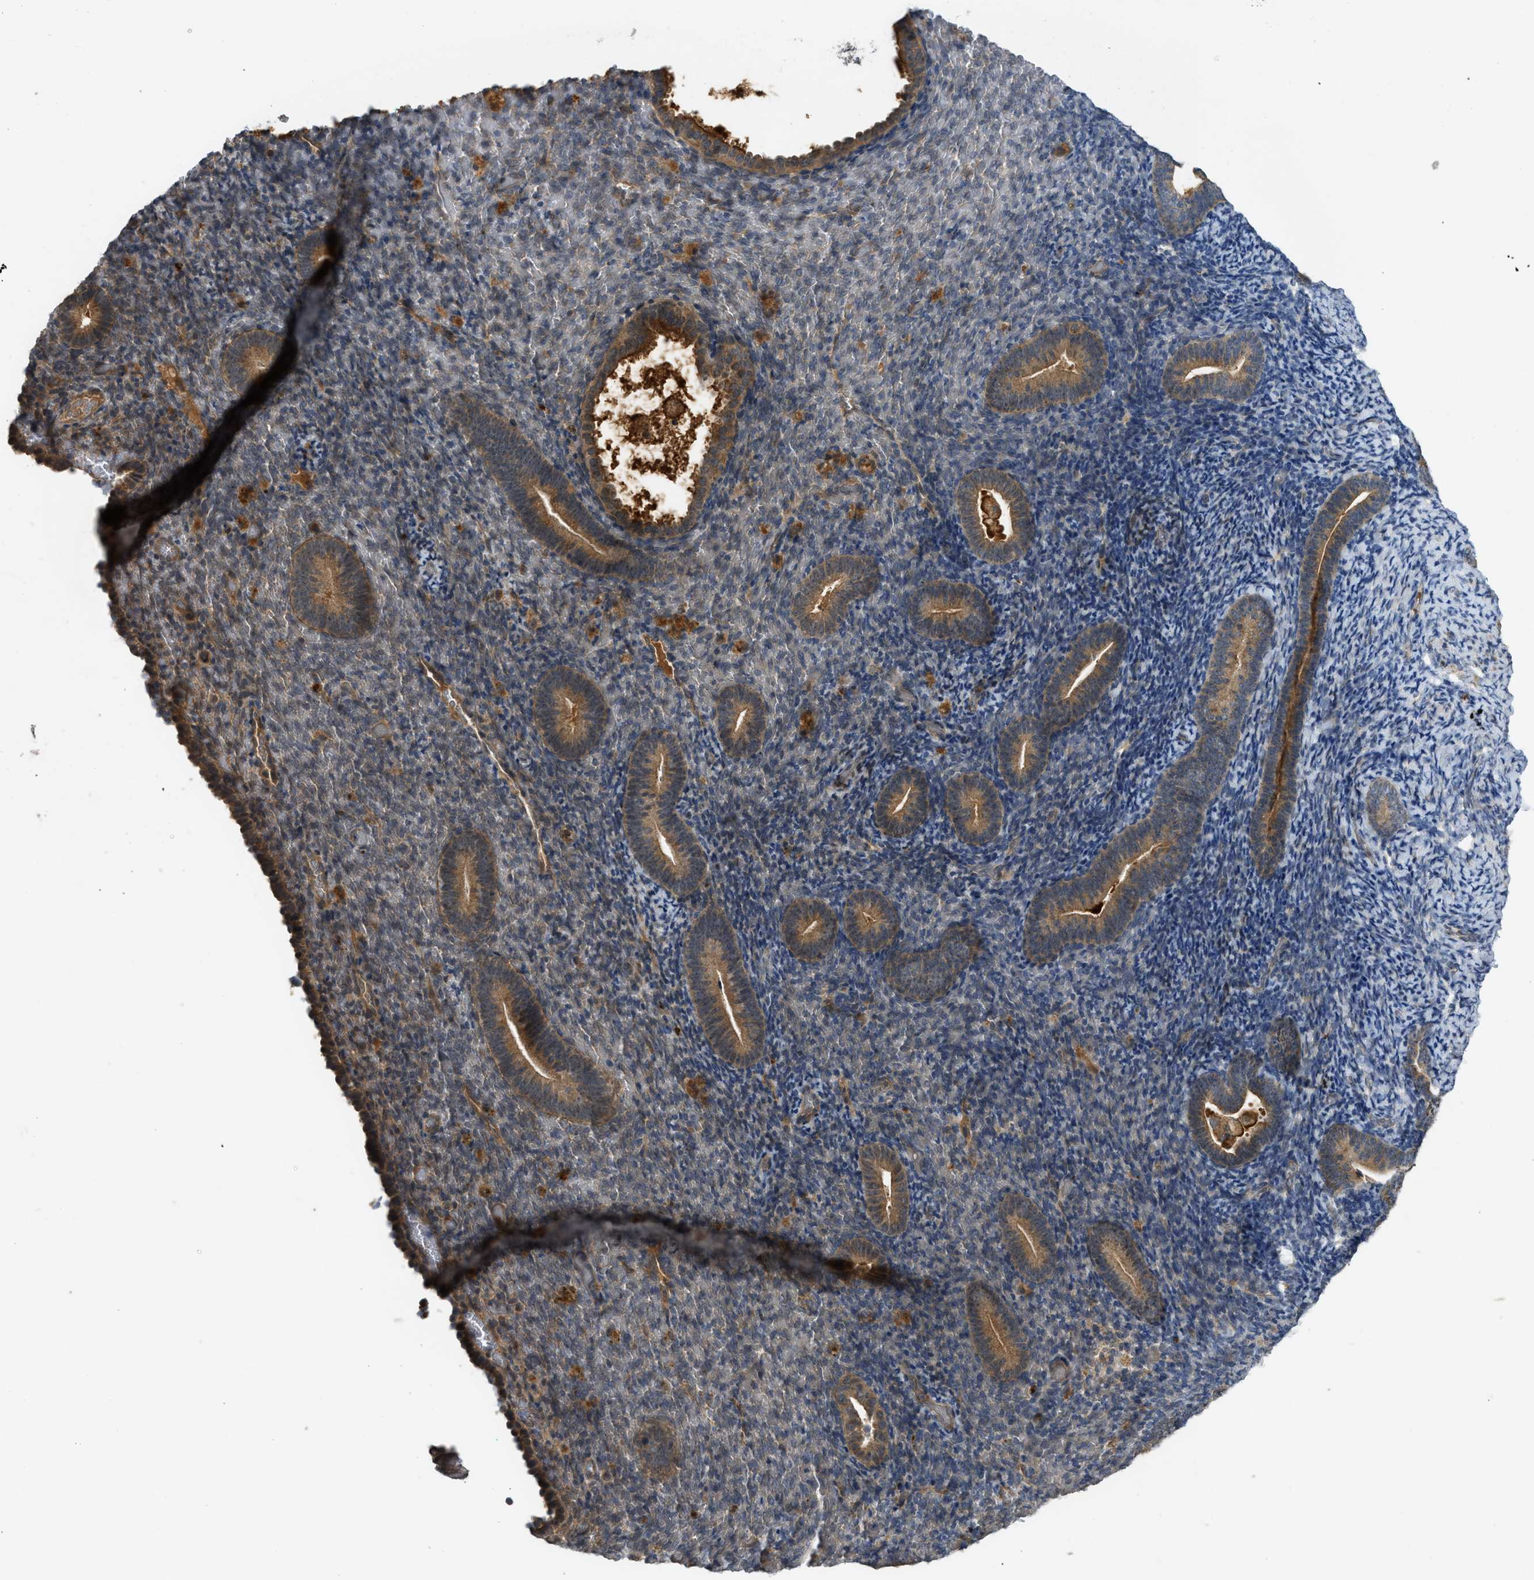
{"staining": {"intensity": "weak", "quantity": "<25%", "location": "cytoplasmic/membranous"}, "tissue": "endometrium", "cell_type": "Cells in endometrial stroma", "image_type": "normal", "snomed": [{"axis": "morphology", "description": "Normal tissue, NOS"}, {"axis": "topography", "description": "Endometrium"}], "caption": "DAB (3,3'-diaminobenzidine) immunohistochemical staining of benign human endometrium exhibits no significant staining in cells in endometrial stroma. (Stains: DAB immunohistochemistry (IHC) with hematoxylin counter stain, Microscopy: brightfield microscopy at high magnification).", "gene": "ADCY8", "patient": {"sex": "female", "age": 51}}